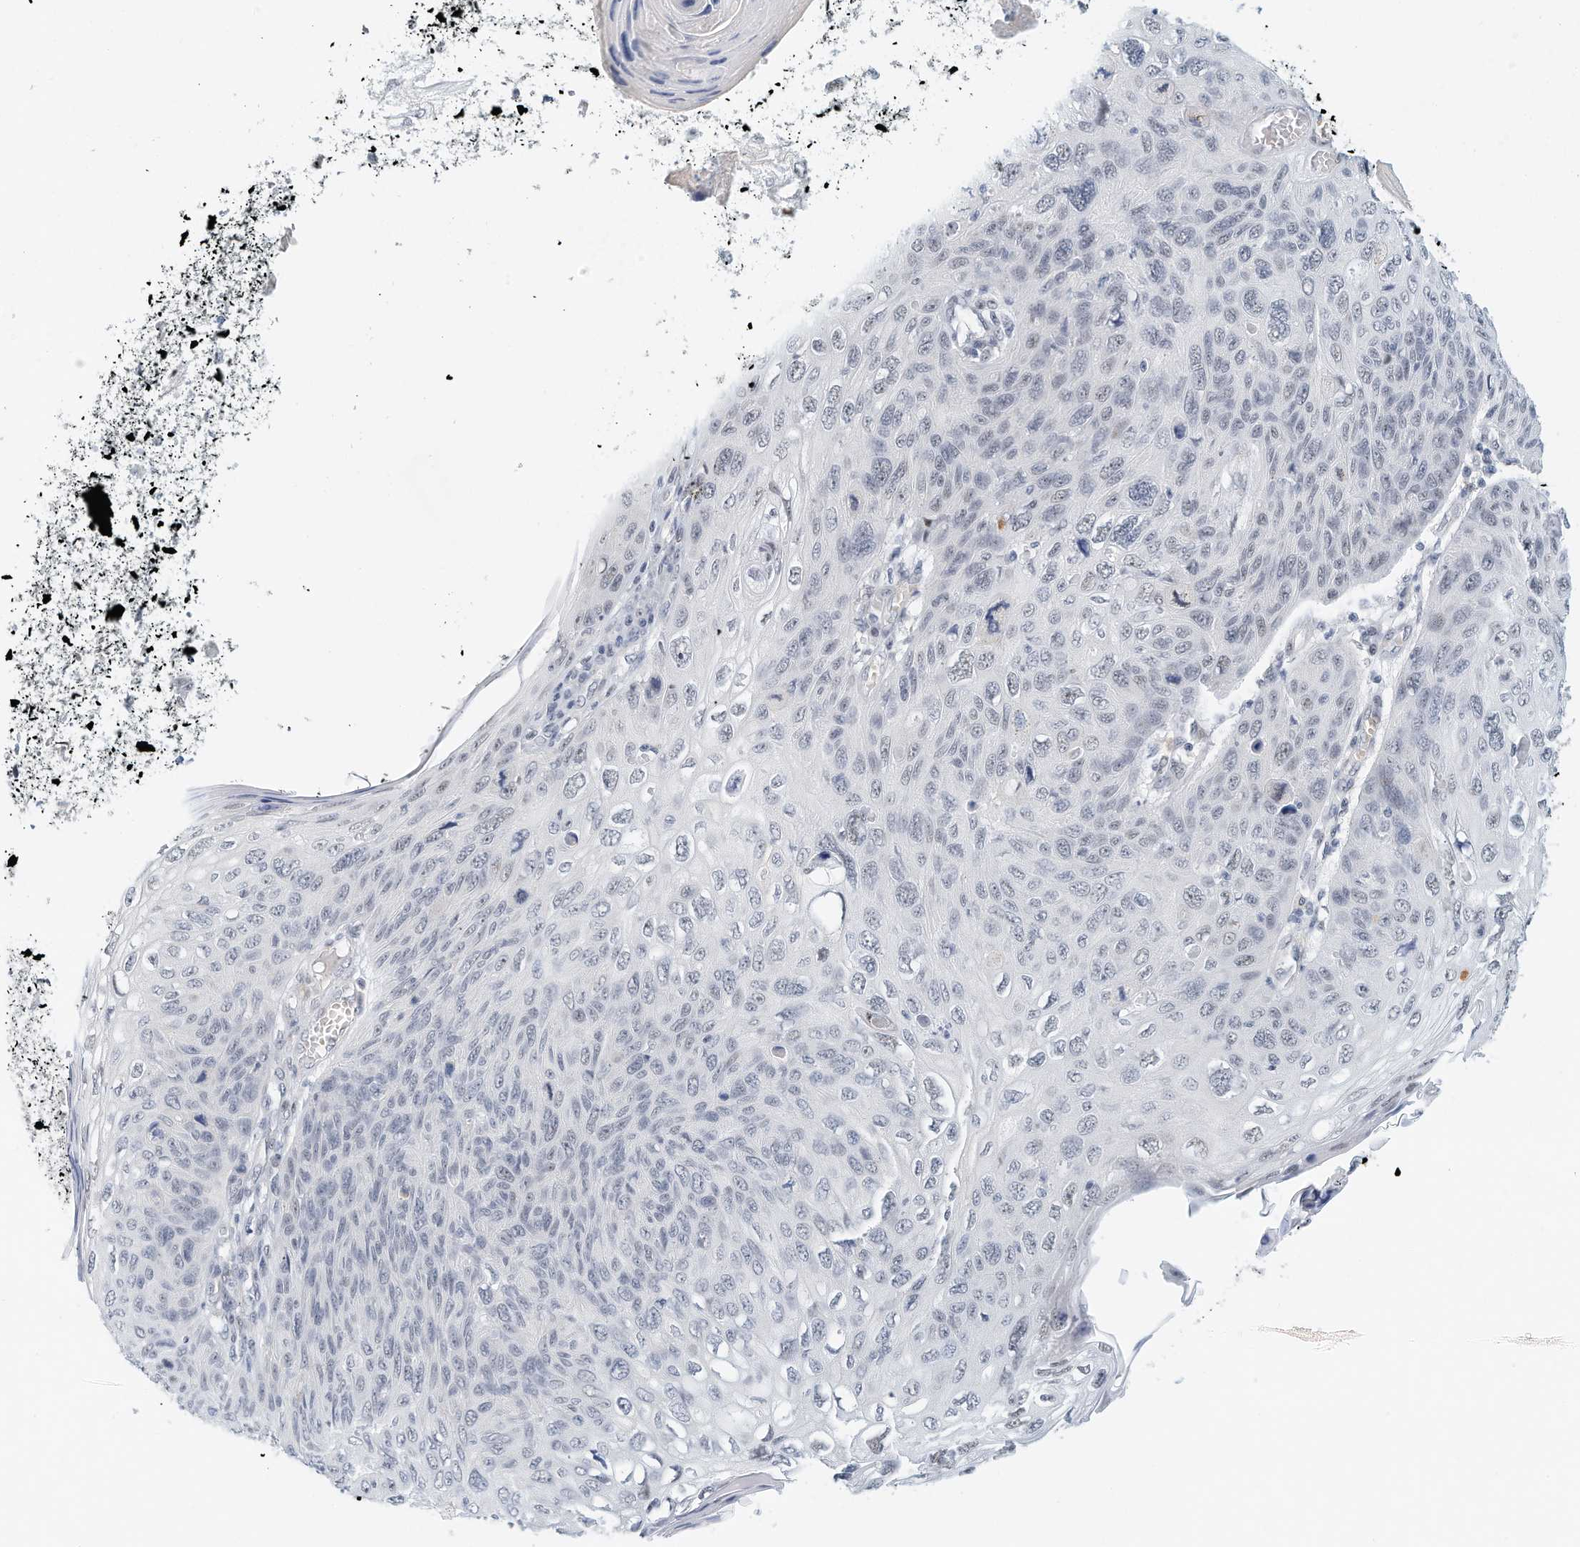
{"staining": {"intensity": "negative", "quantity": "none", "location": "none"}, "tissue": "skin cancer", "cell_type": "Tumor cells", "image_type": "cancer", "snomed": [{"axis": "morphology", "description": "Squamous cell carcinoma, NOS"}, {"axis": "topography", "description": "Skin"}], "caption": "The immunohistochemistry photomicrograph has no significant expression in tumor cells of skin squamous cell carcinoma tissue.", "gene": "ARHGAP28", "patient": {"sex": "female", "age": 90}}